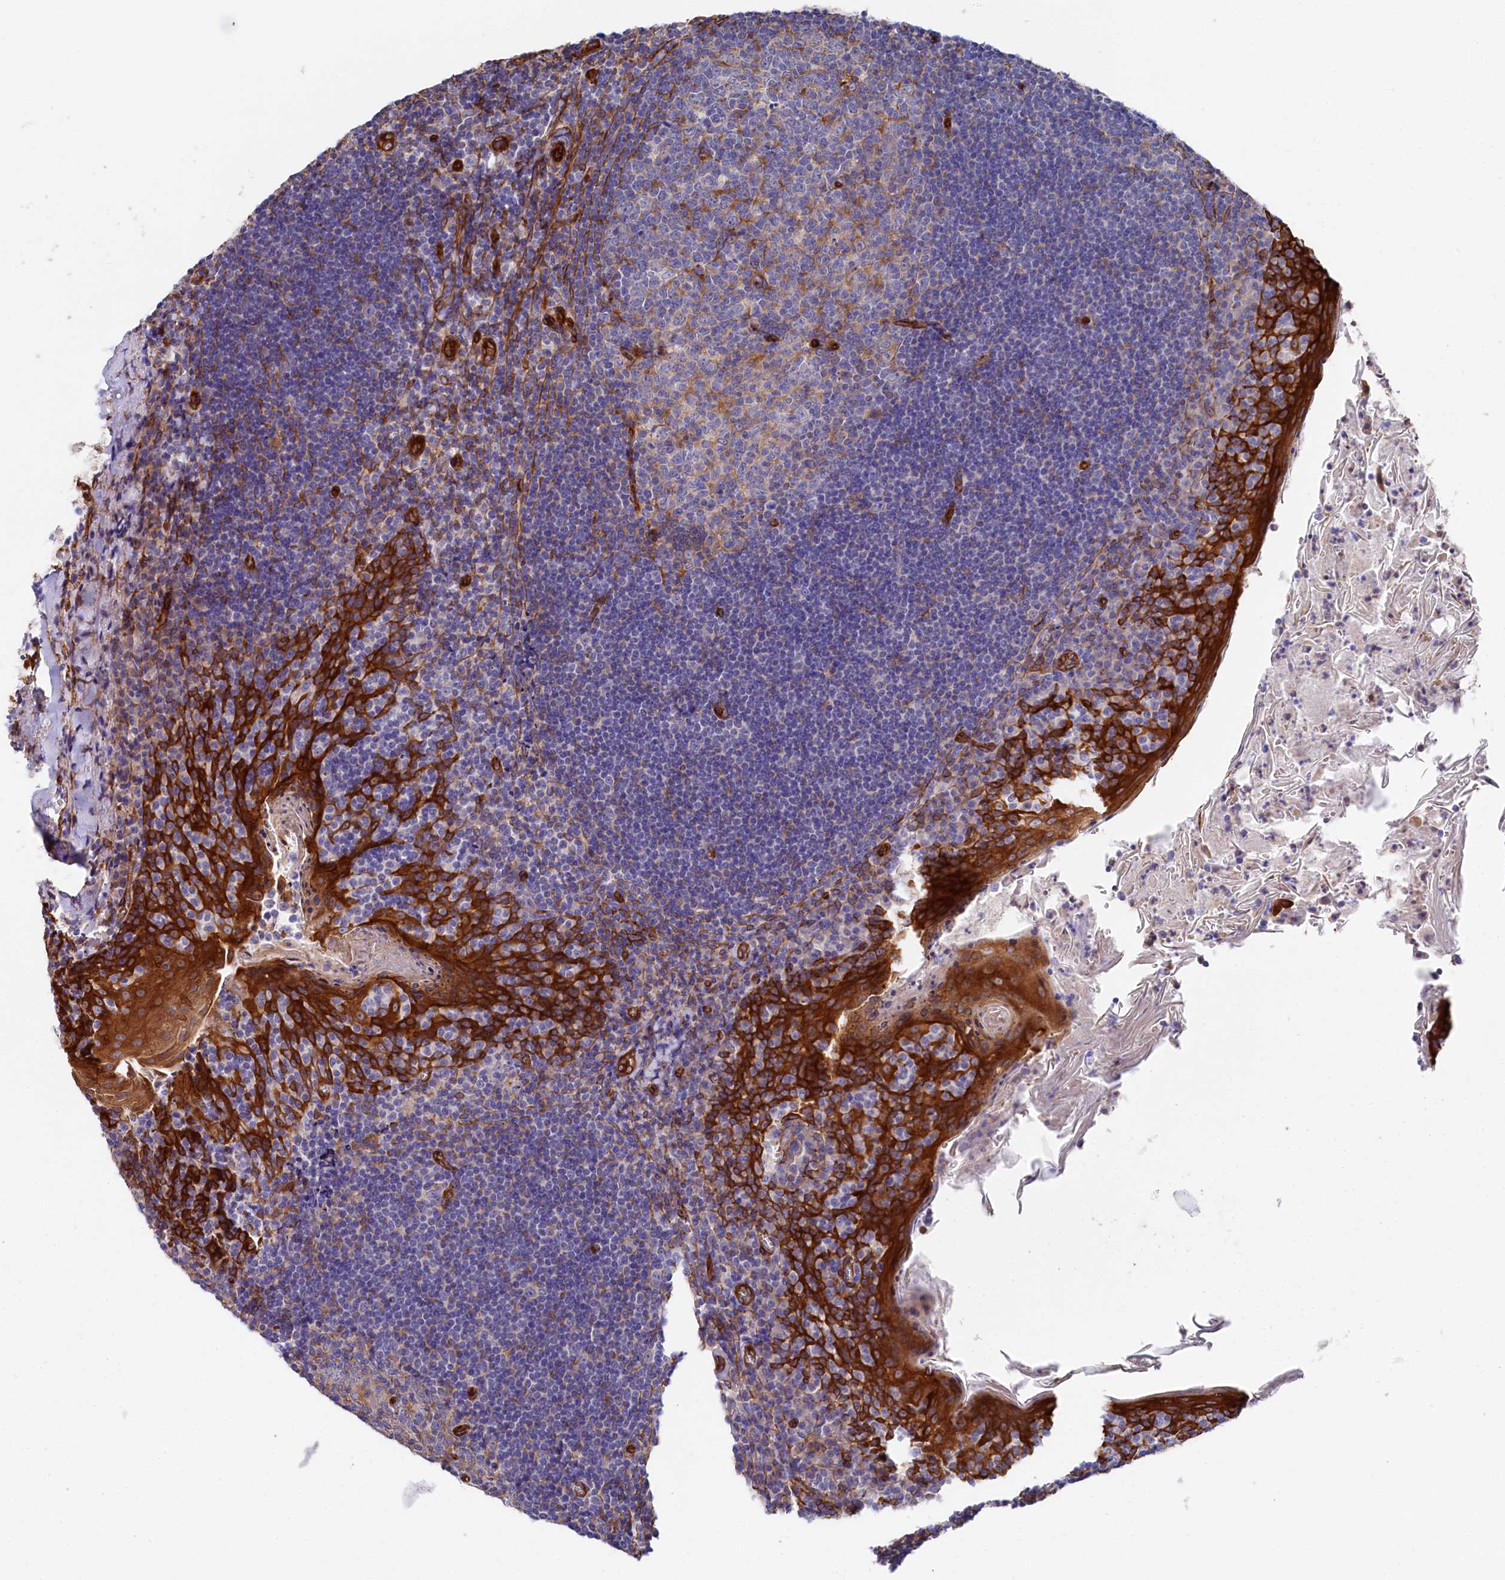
{"staining": {"intensity": "negative", "quantity": "none", "location": "none"}, "tissue": "tonsil", "cell_type": "Germinal center cells", "image_type": "normal", "snomed": [{"axis": "morphology", "description": "Normal tissue, NOS"}, {"axis": "topography", "description": "Tonsil"}], "caption": "DAB (3,3'-diaminobenzidine) immunohistochemical staining of benign tonsil displays no significant expression in germinal center cells.", "gene": "TNKS1BP1", "patient": {"sex": "male", "age": 27}}